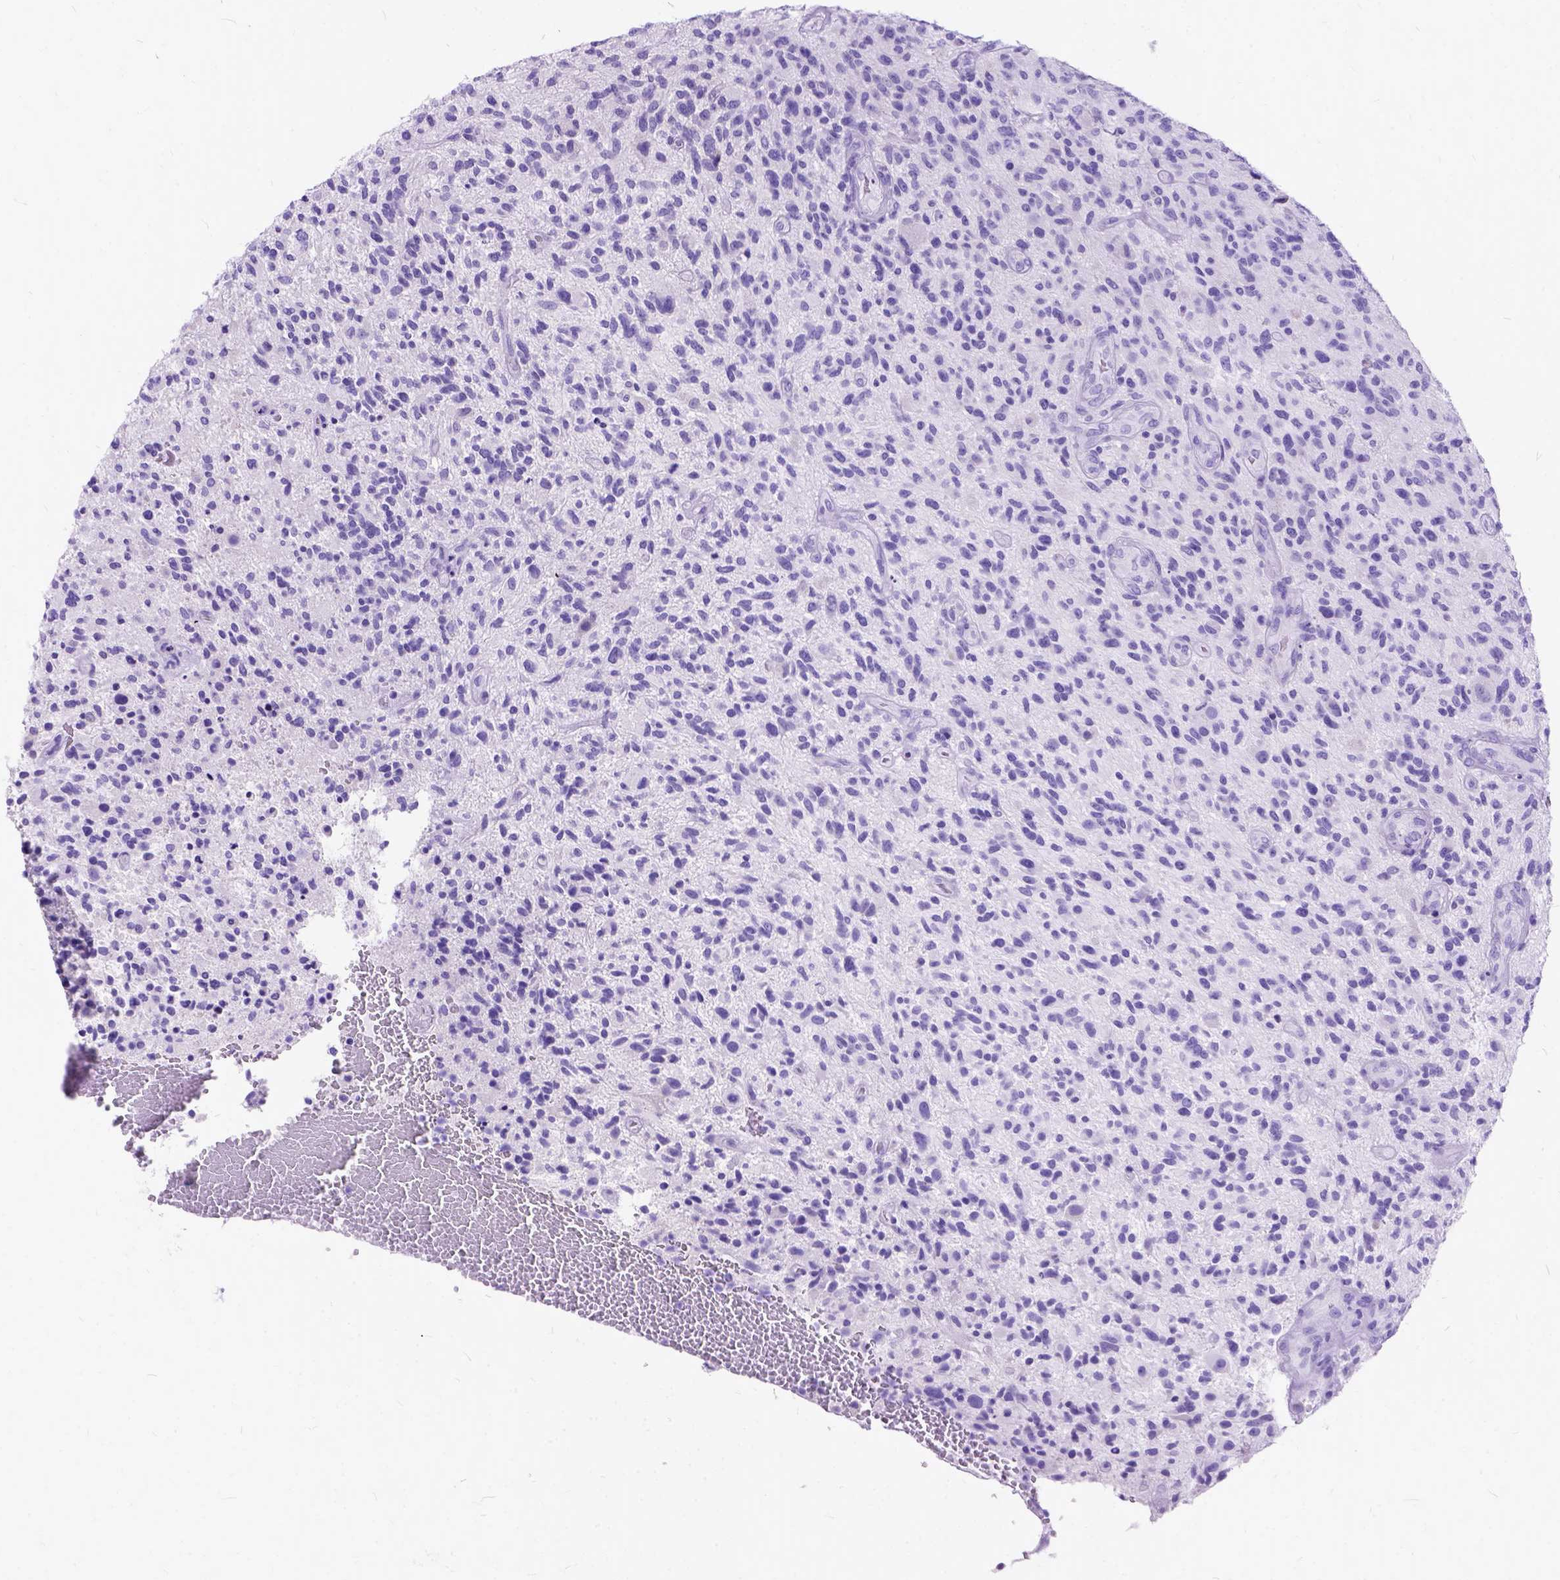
{"staining": {"intensity": "negative", "quantity": "none", "location": "none"}, "tissue": "glioma", "cell_type": "Tumor cells", "image_type": "cancer", "snomed": [{"axis": "morphology", "description": "Glioma, malignant, High grade"}, {"axis": "topography", "description": "Brain"}], "caption": "Immunohistochemical staining of malignant glioma (high-grade) exhibits no significant expression in tumor cells.", "gene": "C1QTNF3", "patient": {"sex": "male", "age": 47}}